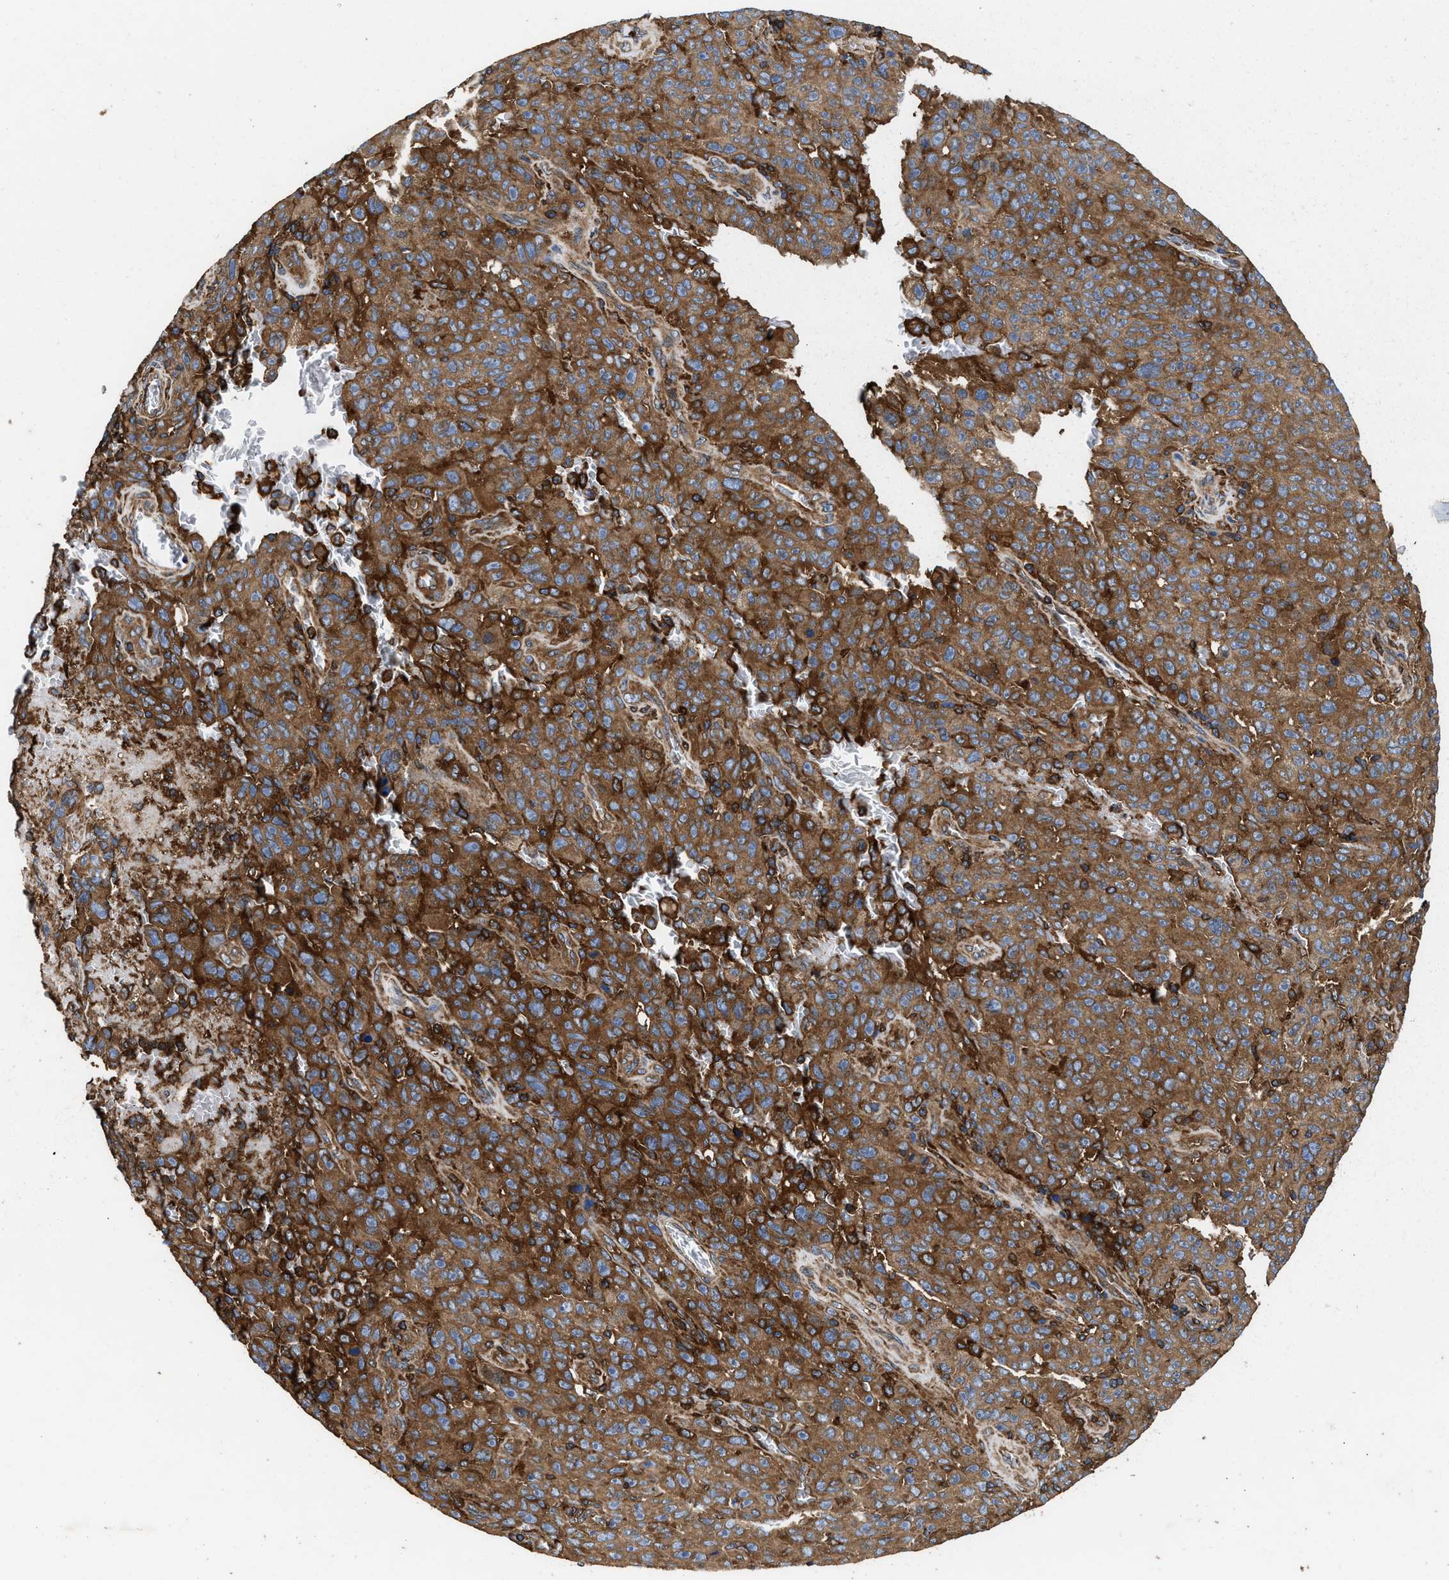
{"staining": {"intensity": "strong", "quantity": ">75%", "location": "cytoplasmic/membranous"}, "tissue": "melanoma", "cell_type": "Tumor cells", "image_type": "cancer", "snomed": [{"axis": "morphology", "description": "Malignant melanoma, NOS"}, {"axis": "topography", "description": "Skin"}], "caption": "Strong cytoplasmic/membranous protein expression is identified in approximately >75% of tumor cells in malignant melanoma.", "gene": "KYAT1", "patient": {"sex": "female", "age": 82}}